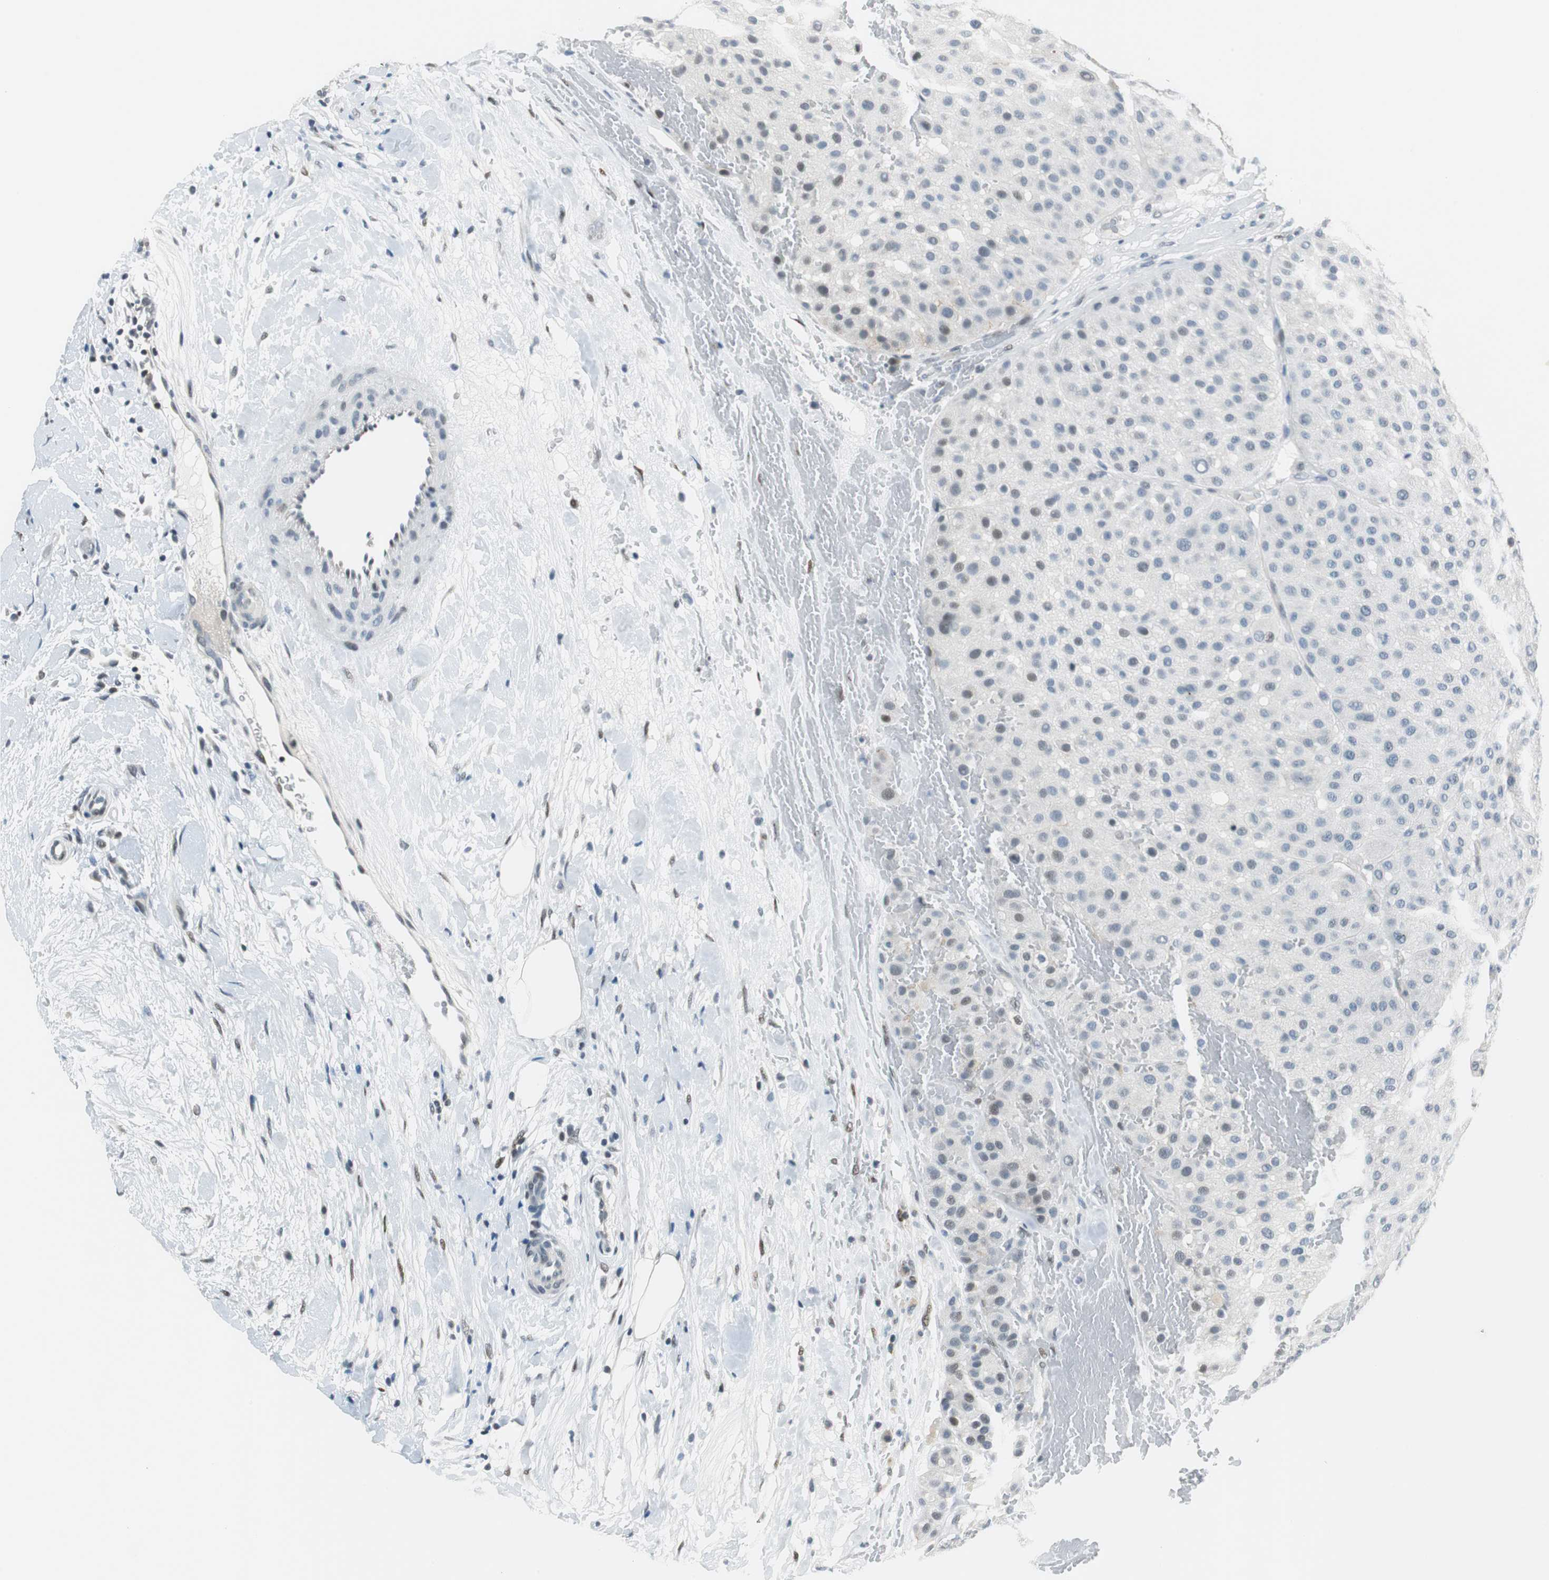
{"staining": {"intensity": "weak", "quantity": "<25%", "location": "nuclear"}, "tissue": "melanoma", "cell_type": "Tumor cells", "image_type": "cancer", "snomed": [{"axis": "morphology", "description": "Normal tissue, NOS"}, {"axis": "morphology", "description": "Malignant melanoma, Metastatic site"}, {"axis": "topography", "description": "Skin"}], "caption": "This is a image of immunohistochemistry (IHC) staining of melanoma, which shows no expression in tumor cells. (DAB IHC with hematoxylin counter stain).", "gene": "HCFC2", "patient": {"sex": "male", "age": 41}}